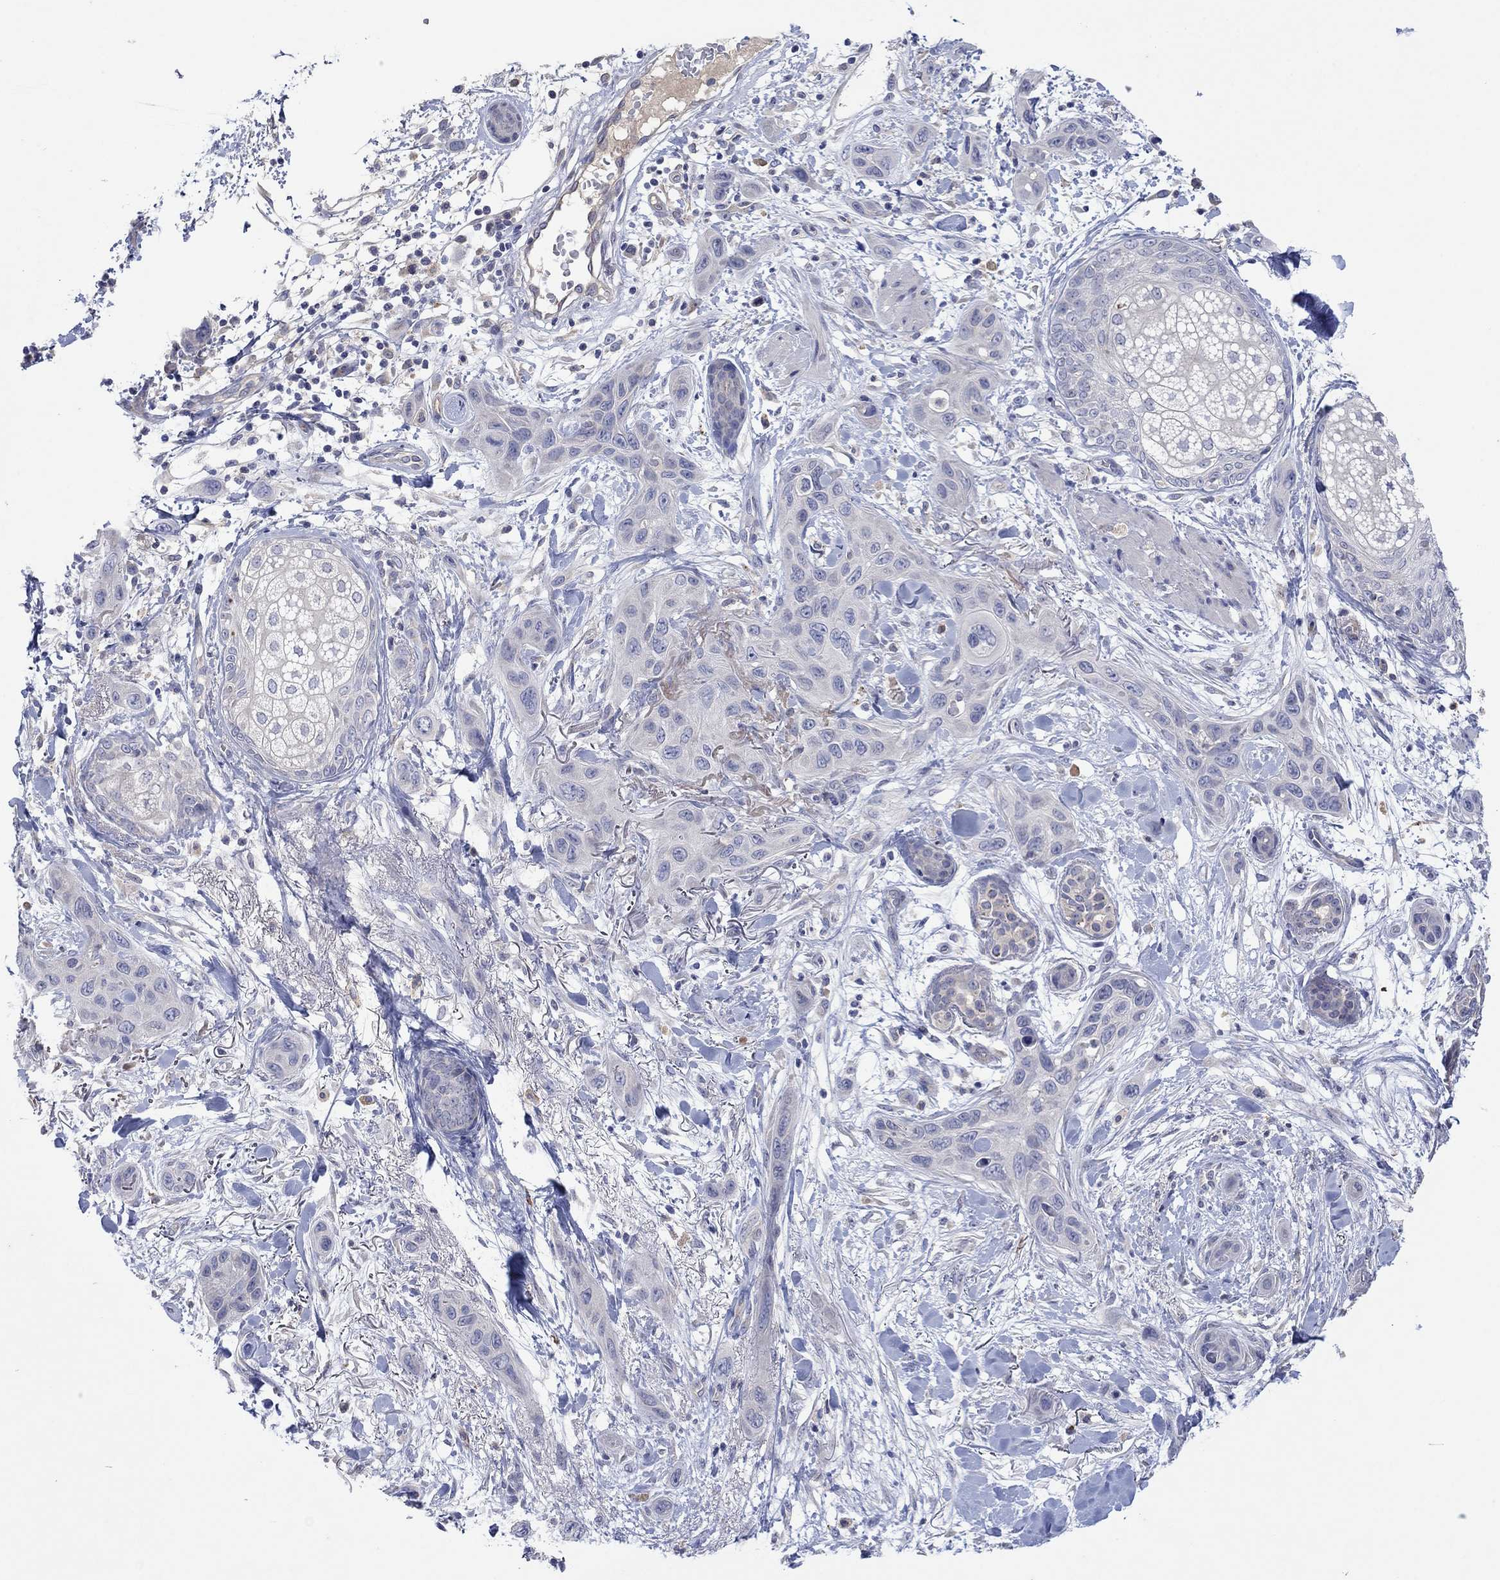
{"staining": {"intensity": "negative", "quantity": "none", "location": "none"}, "tissue": "skin cancer", "cell_type": "Tumor cells", "image_type": "cancer", "snomed": [{"axis": "morphology", "description": "Squamous cell carcinoma, NOS"}, {"axis": "topography", "description": "Skin"}], "caption": "Image shows no protein expression in tumor cells of skin squamous cell carcinoma tissue.", "gene": "PLCL2", "patient": {"sex": "male", "age": 78}}